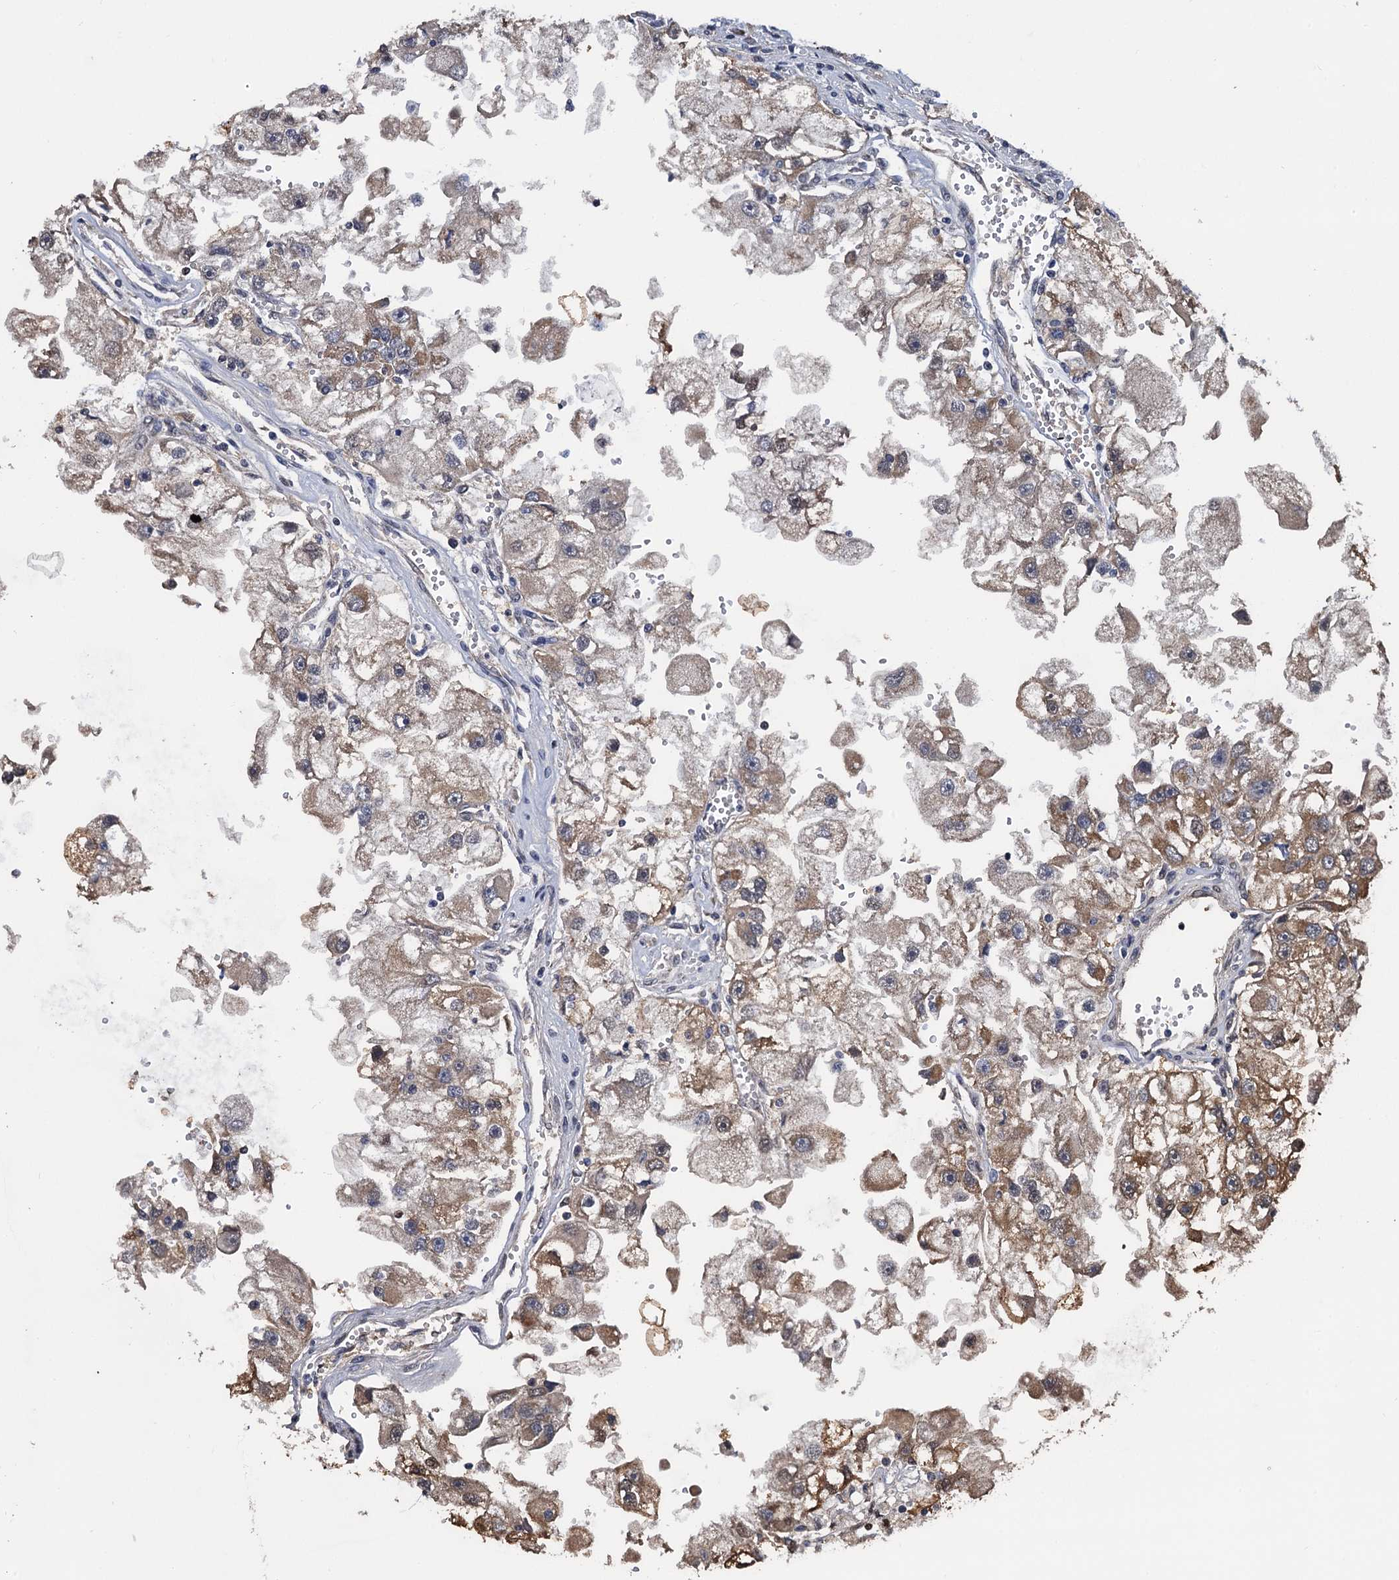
{"staining": {"intensity": "moderate", "quantity": "25%-75%", "location": "cytoplasmic/membranous"}, "tissue": "renal cancer", "cell_type": "Tumor cells", "image_type": "cancer", "snomed": [{"axis": "morphology", "description": "Adenocarcinoma, NOS"}, {"axis": "topography", "description": "Kidney"}], "caption": "Immunohistochemical staining of human renal cancer (adenocarcinoma) reveals medium levels of moderate cytoplasmic/membranous positivity in about 25%-75% of tumor cells.", "gene": "PTCD3", "patient": {"sex": "male", "age": 63}}